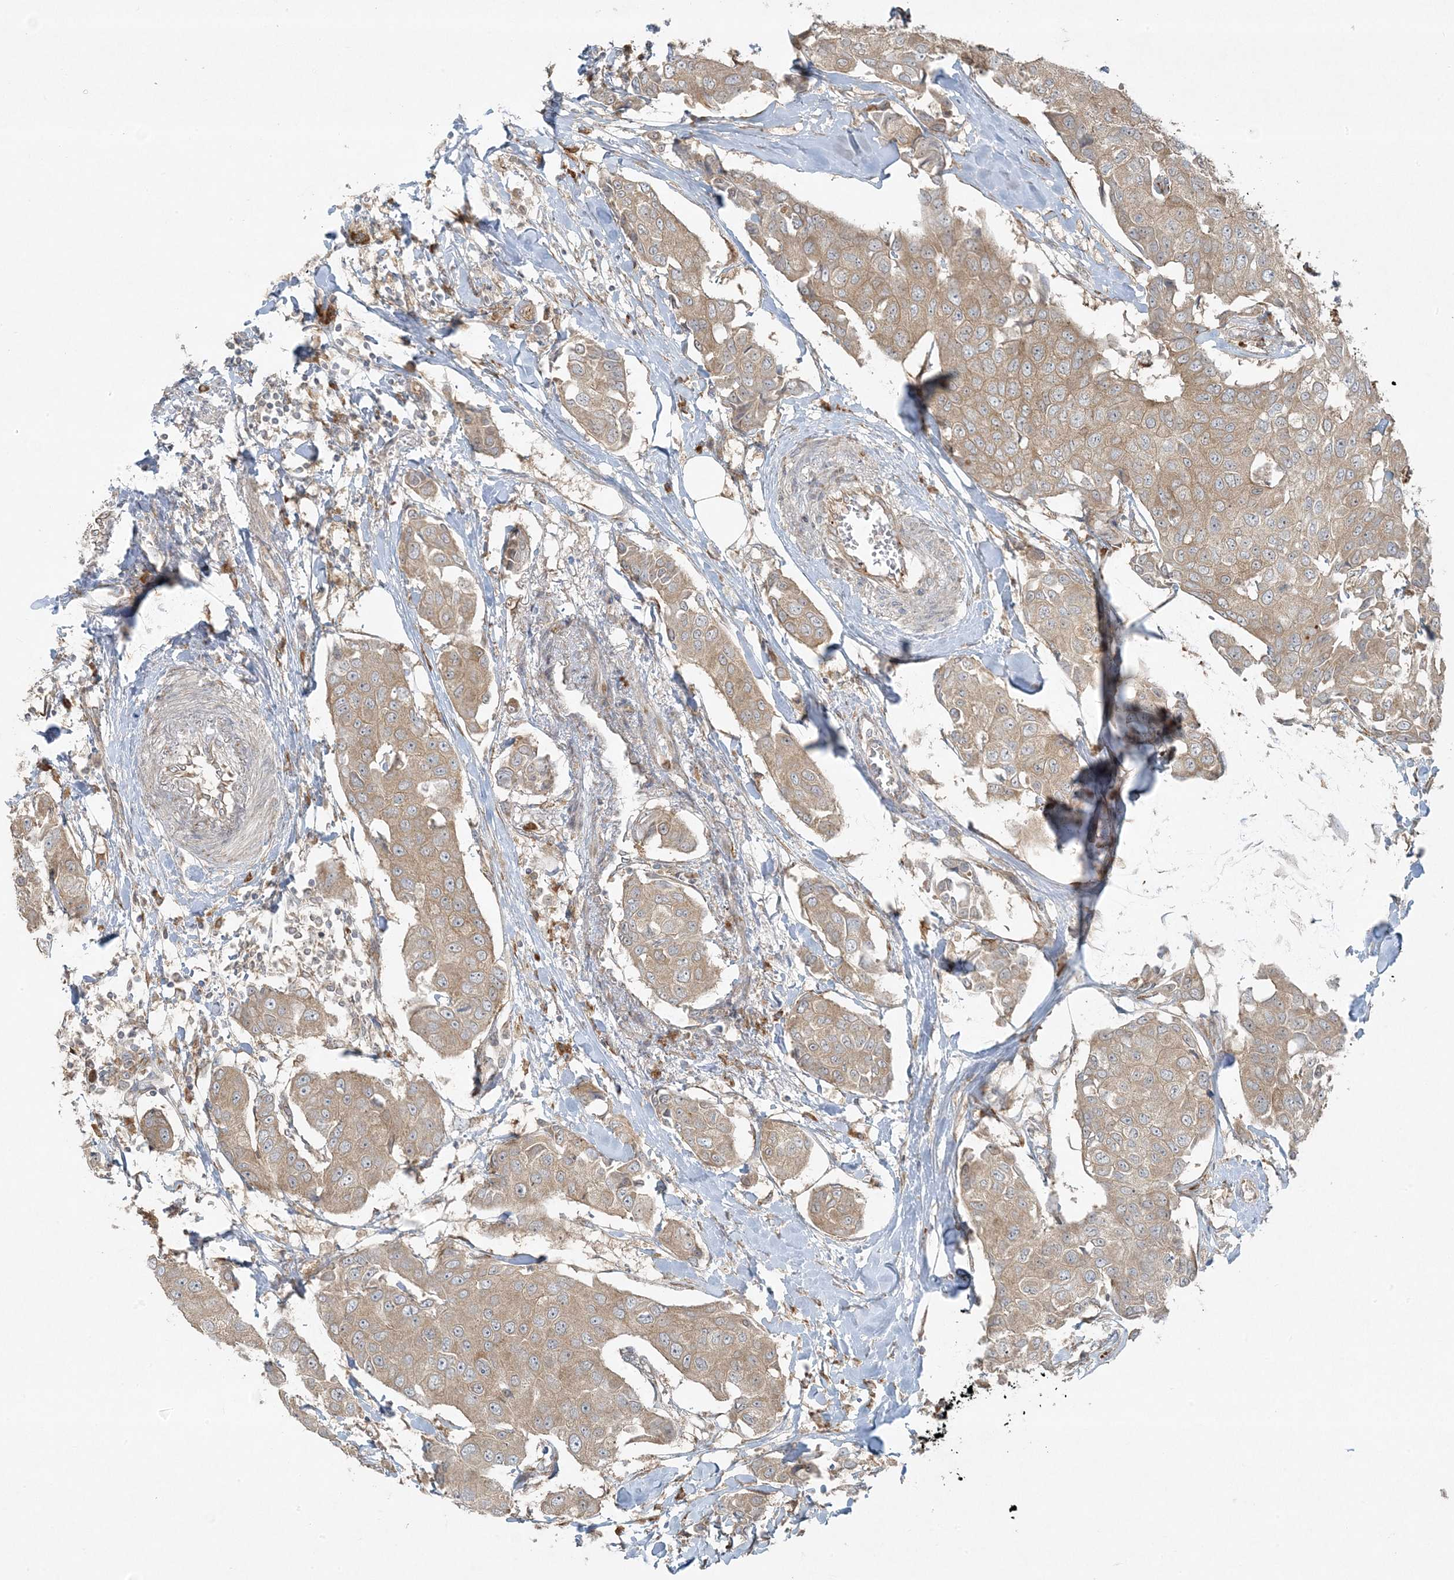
{"staining": {"intensity": "weak", "quantity": ">75%", "location": "cytoplasmic/membranous"}, "tissue": "breast cancer", "cell_type": "Tumor cells", "image_type": "cancer", "snomed": [{"axis": "morphology", "description": "Duct carcinoma"}, {"axis": "topography", "description": "Breast"}], "caption": "Protein staining reveals weak cytoplasmic/membranous expression in about >75% of tumor cells in infiltrating ductal carcinoma (breast).", "gene": "ZNF263", "patient": {"sex": "female", "age": 80}}